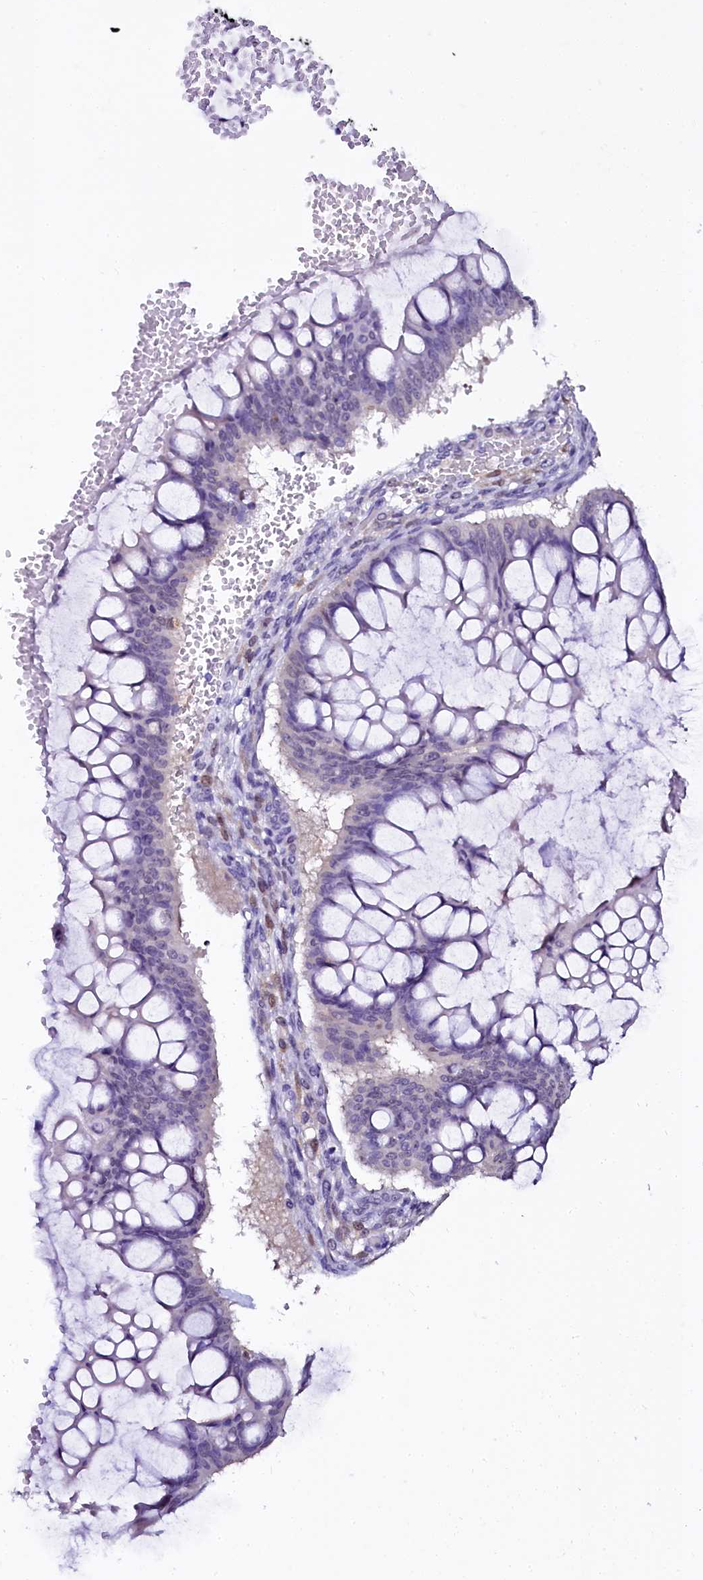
{"staining": {"intensity": "negative", "quantity": "none", "location": "none"}, "tissue": "ovarian cancer", "cell_type": "Tumor cells", "image_type": "cancer", "snomed": [{"axis": "morphology", "description": "Cystadenocarcinoma, mucinous, NOS"}, {"axis": "topography", "description": "Ovary"}], "caption": "Ovarian cancer (mucinous cystadenocarcinoma) stained for a protein using immunohistochemistry reveals no staining tumor cells.", "gene": "SORD", "patient": {"sex": "female", "age": 73}}